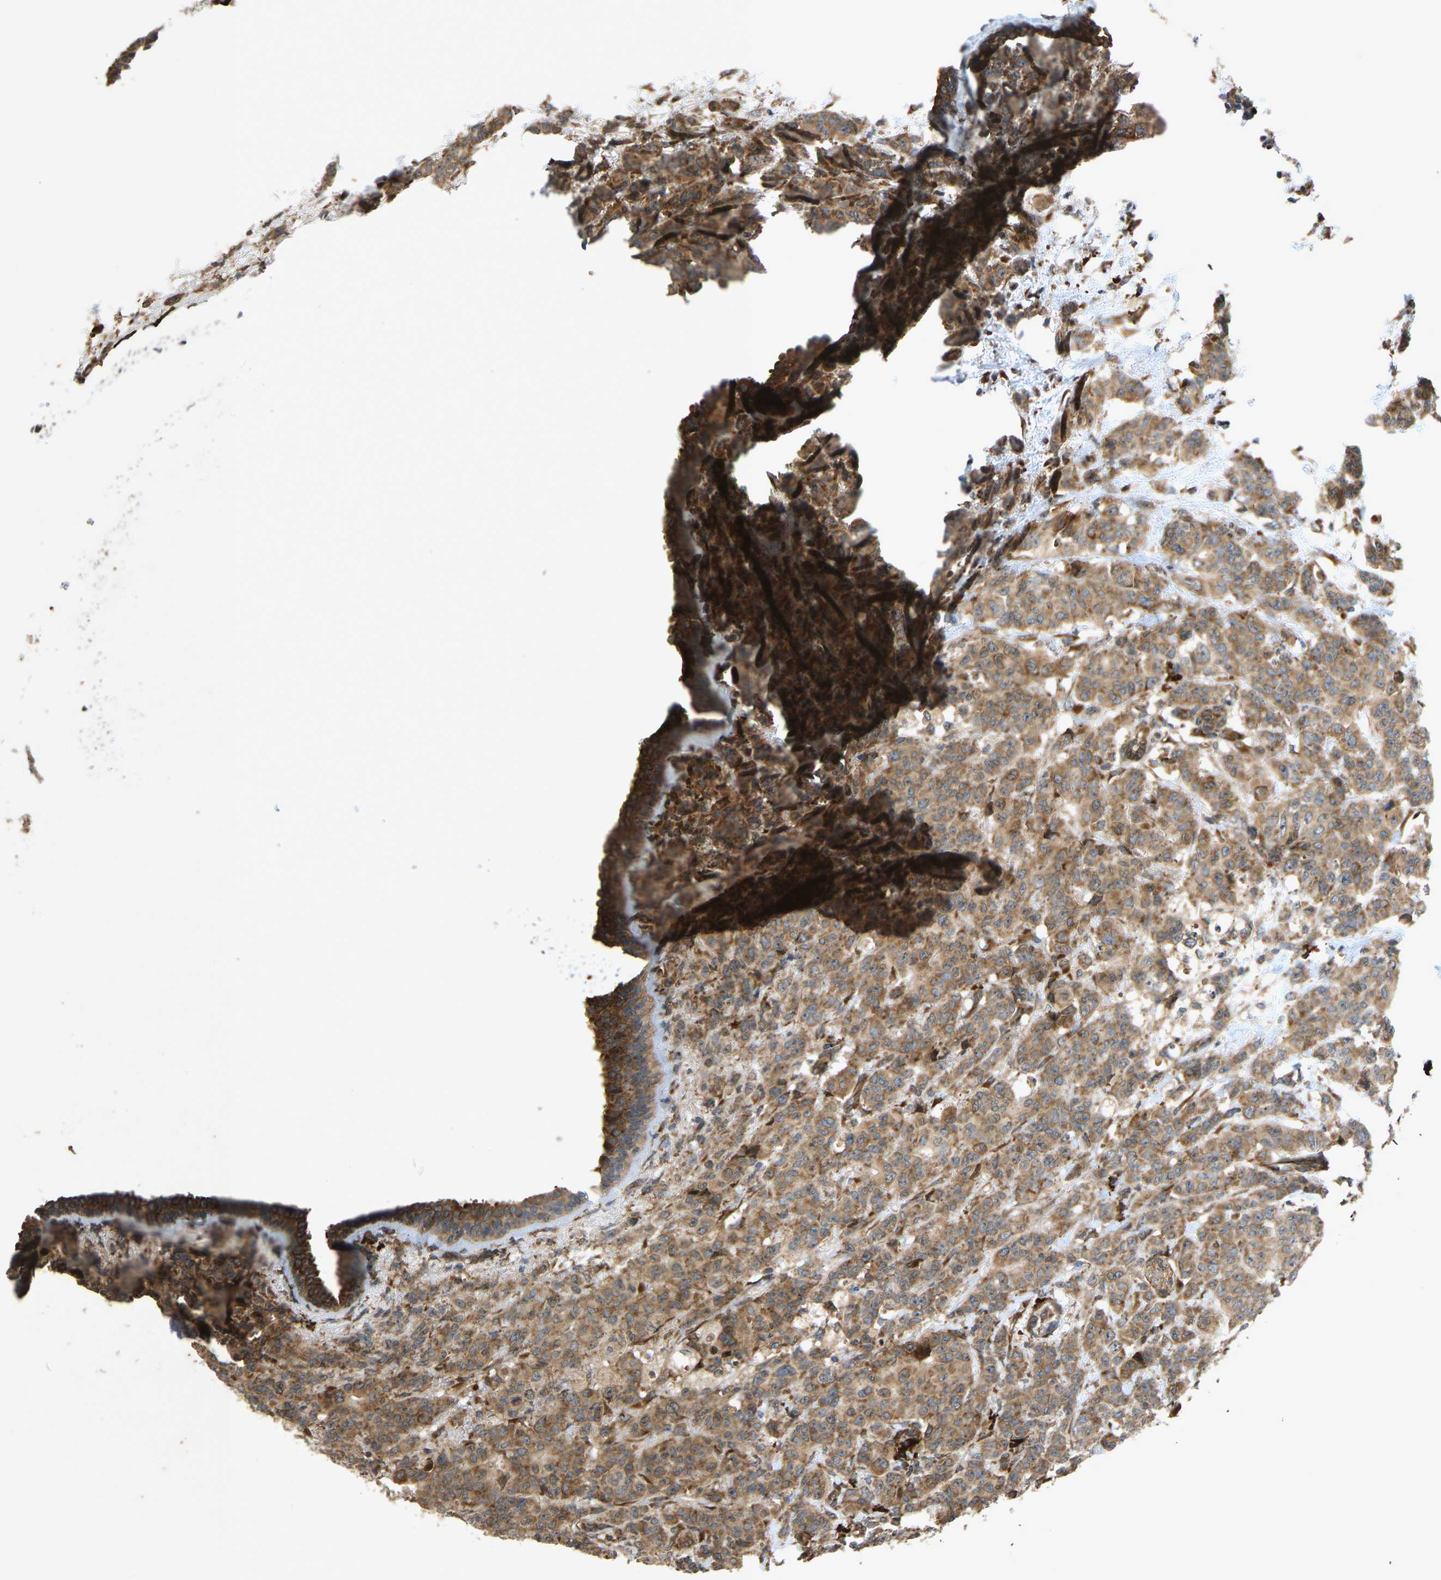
{"staining": {"intensity": "moderate", "quantity": ">75%", "location": "cytoplasmic/membranous"}, "tissue": "breast cancer", "cell_type": "Tumor cells", "image_type": "cancer", "snomed": [{"axis": "morphology", "description": "Normal tissue, NOS"}, {"axis": "morphology", "description": "Duct carcinoma"}, {"axis": "topography", "description": "Breast"}], "caption": "High-magnification brightfield microscopy of breast cancer stained with DAB (3,3'-diaminobenzidine) (brown) and counterstained with hematoxylin (blue). tumor cells exhibit moderate cytoplasmic/membranous expression is seen in approximately>75% of cells.", "gene": "RPN2", "patient": {"sex": "female", "age": 40}}